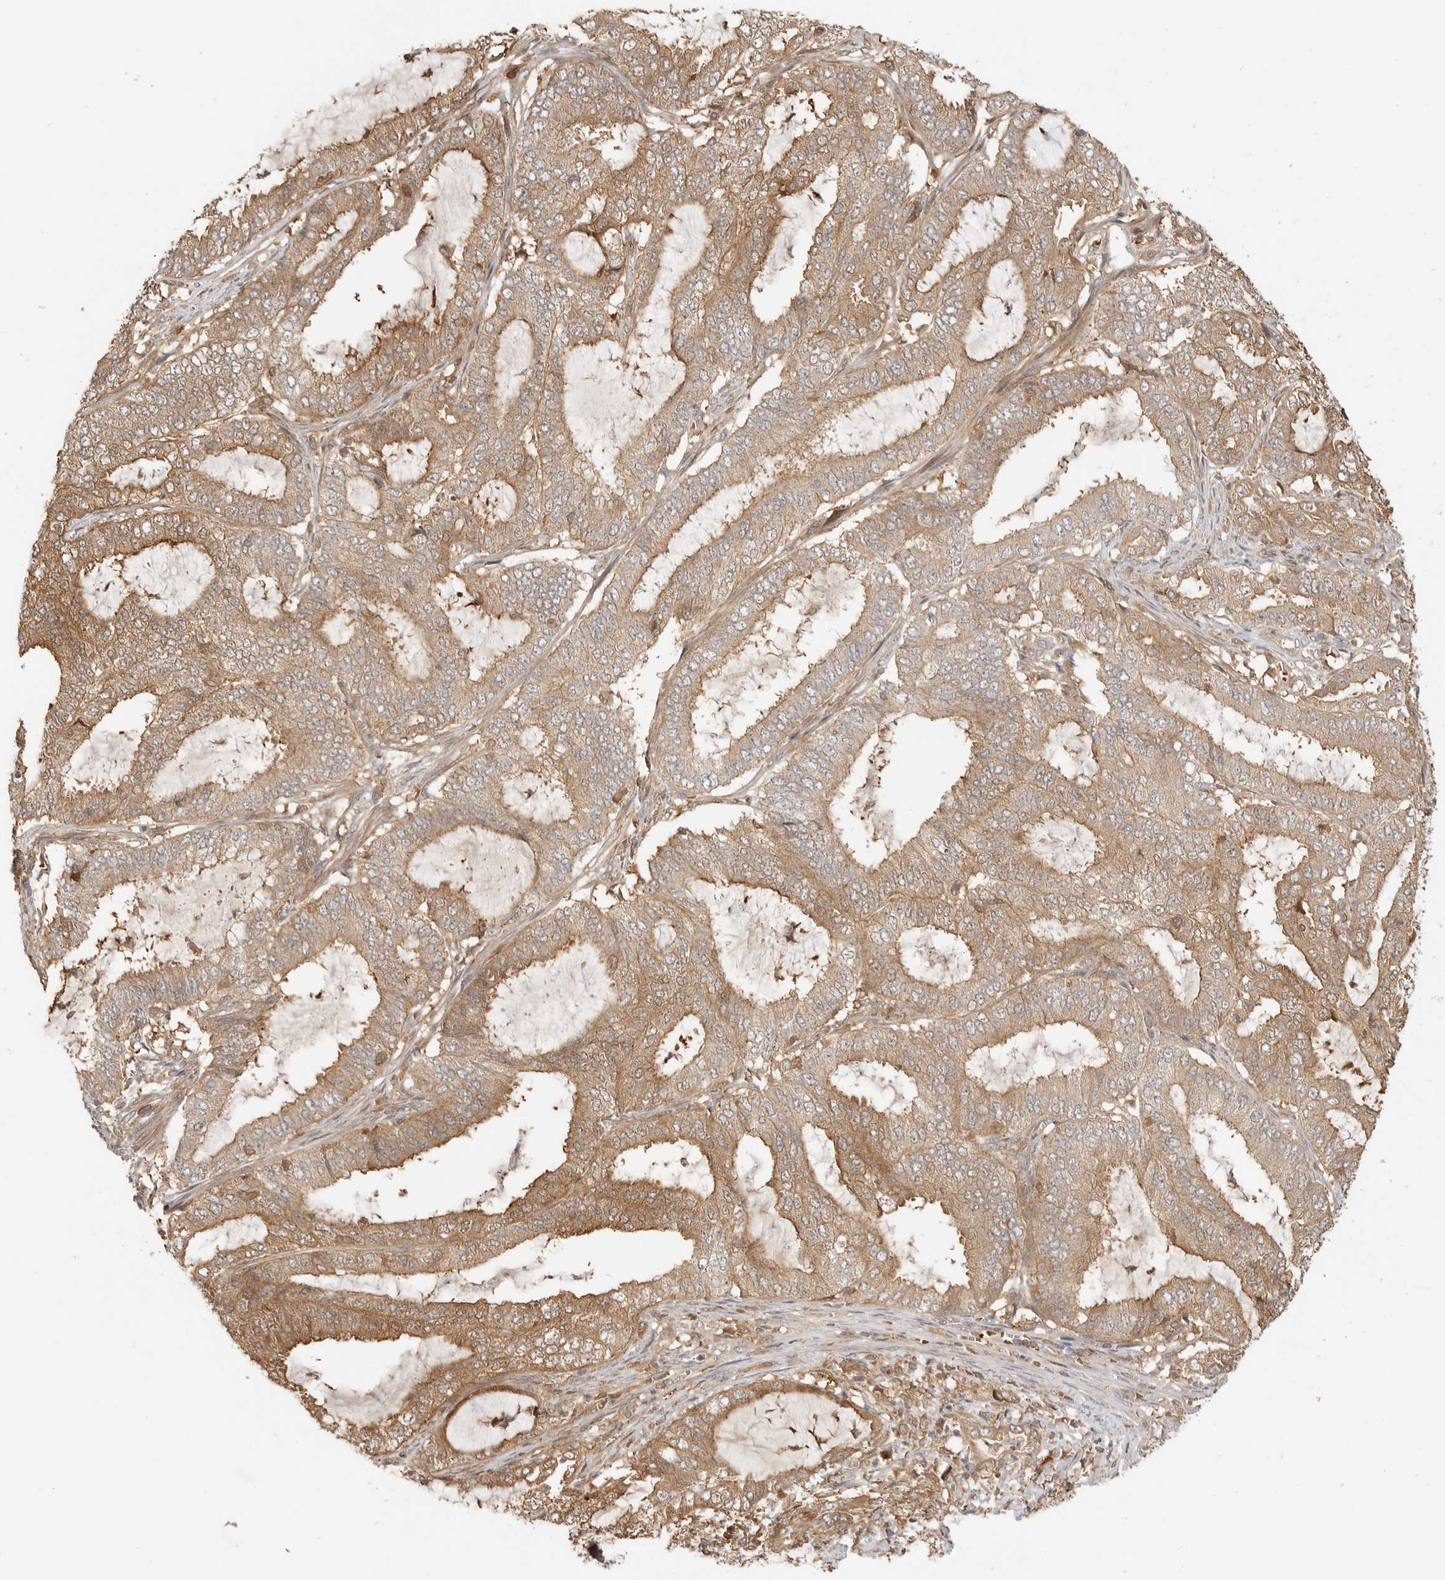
{"staining": {"intensity": "moderate", "quantity": ">75%", "location": "cytoplasmic/membranous"}, "tissue": "endometrial cancer", "cell_type": "Tumor cells", "image_type": "cancer", "snomed": [{"axis": "morphology", "description": "Adenocarcinoma, NOS"}, {"axis": "topography", "description": "Endometrium"}], "caption": "Immunohistochemistry of human endometrial cancer (adenocarcinoma) displays medium levels of moderate cytoplasmic/membranous expression in about >75% of tumor cells. (DAB (3,3'-diaminobenzidine) IHC, brown staining for protein, blue staining for nuclei).", "gene": "CLDN12", "patient": {"sex": "female", "age": 51}}